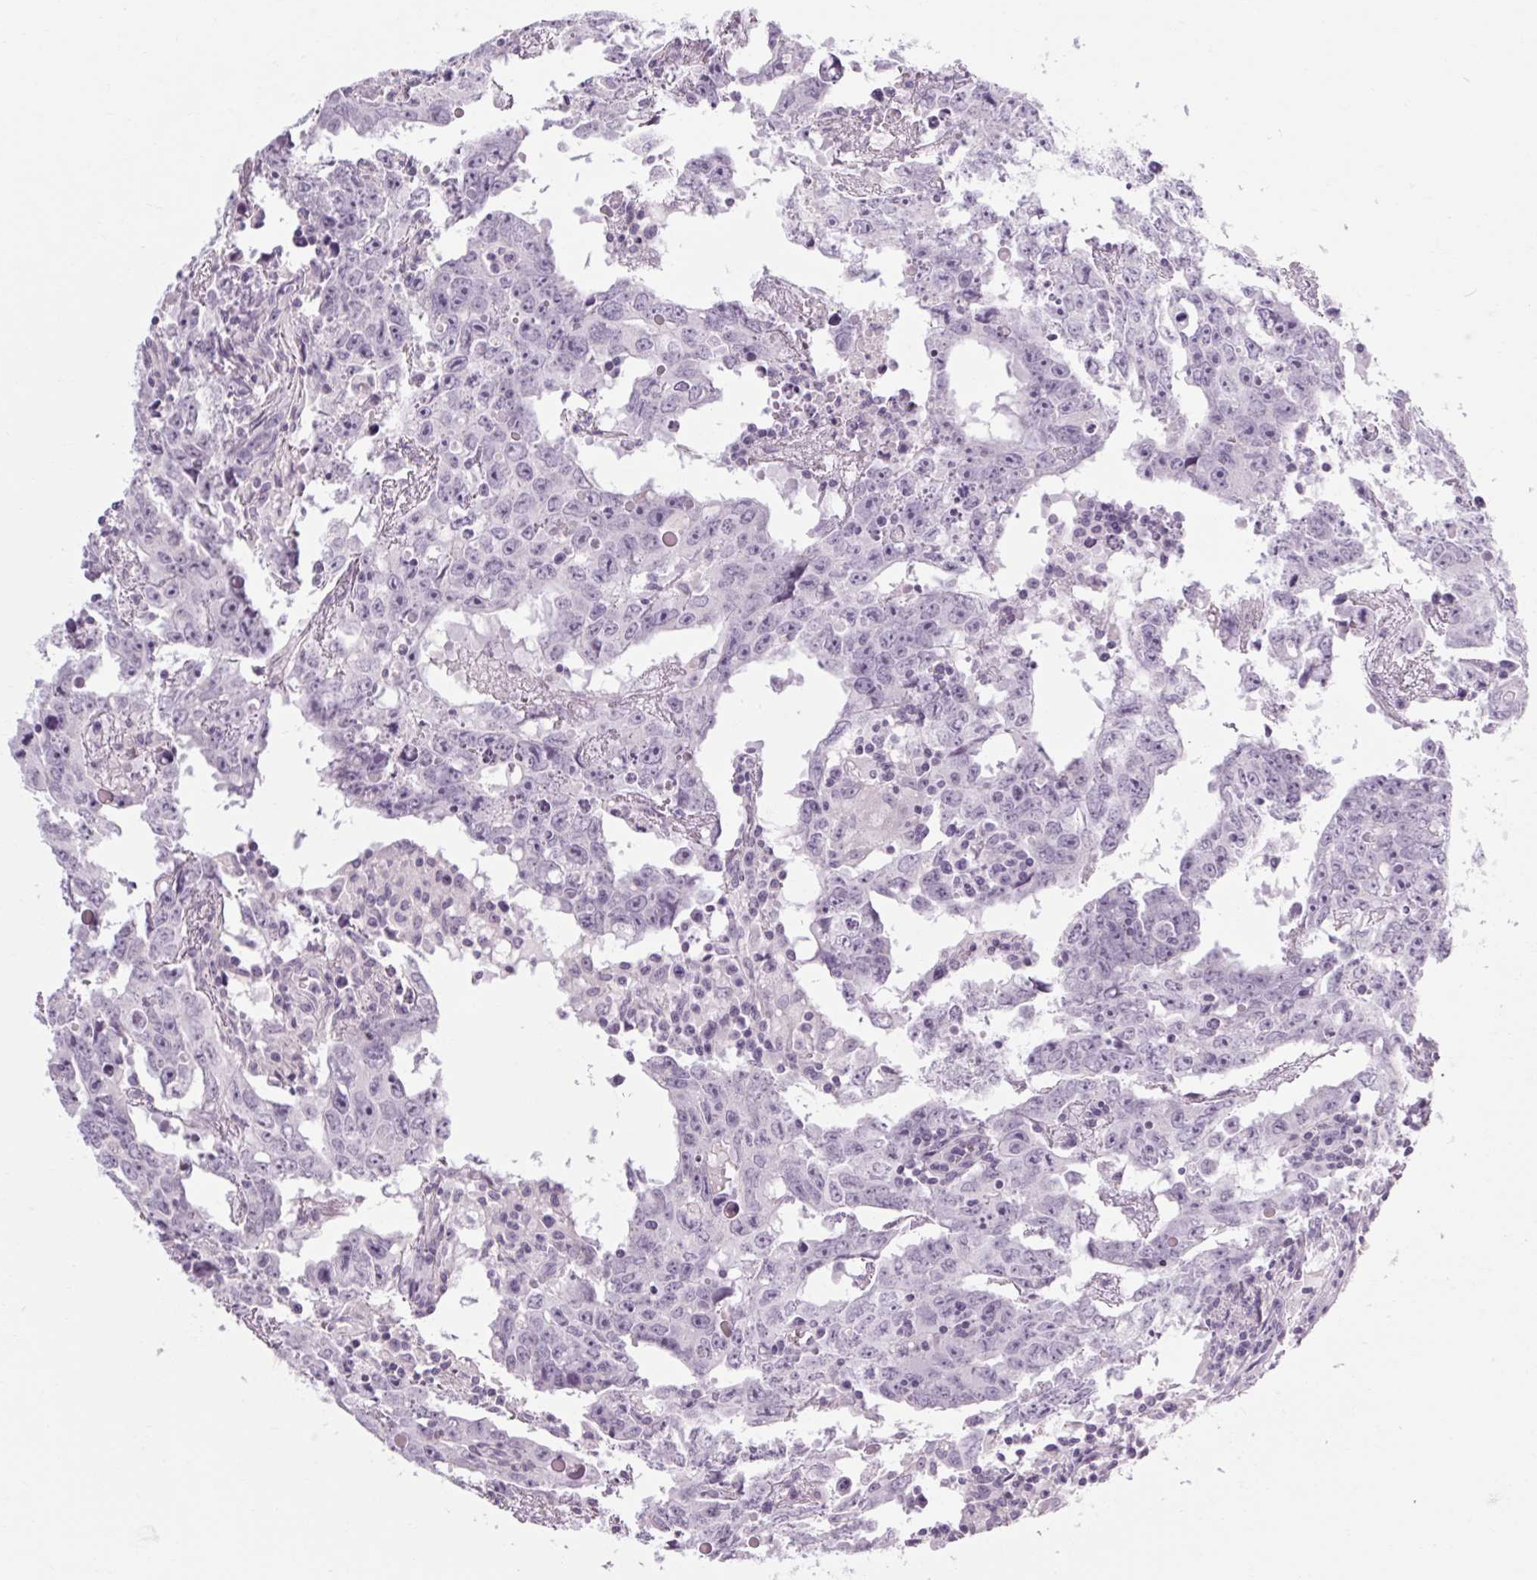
{"staining": {"intensity": "negative", "quantity": "none", "location": "none"}, "tissue": "testis cancer", "cell_type": "Tumor cells", "image_type": "cancer", "snomed": [{"axis": "morphology", "description": "Carcinoma, Embryonal, NOS"}, {"axis": "topography", "description": "Testis"}], "caption": "There is no significant expression in tumor cells of testis cancer.", "gene": "POMC", "patient": {"sex": "male", "age": 22}}